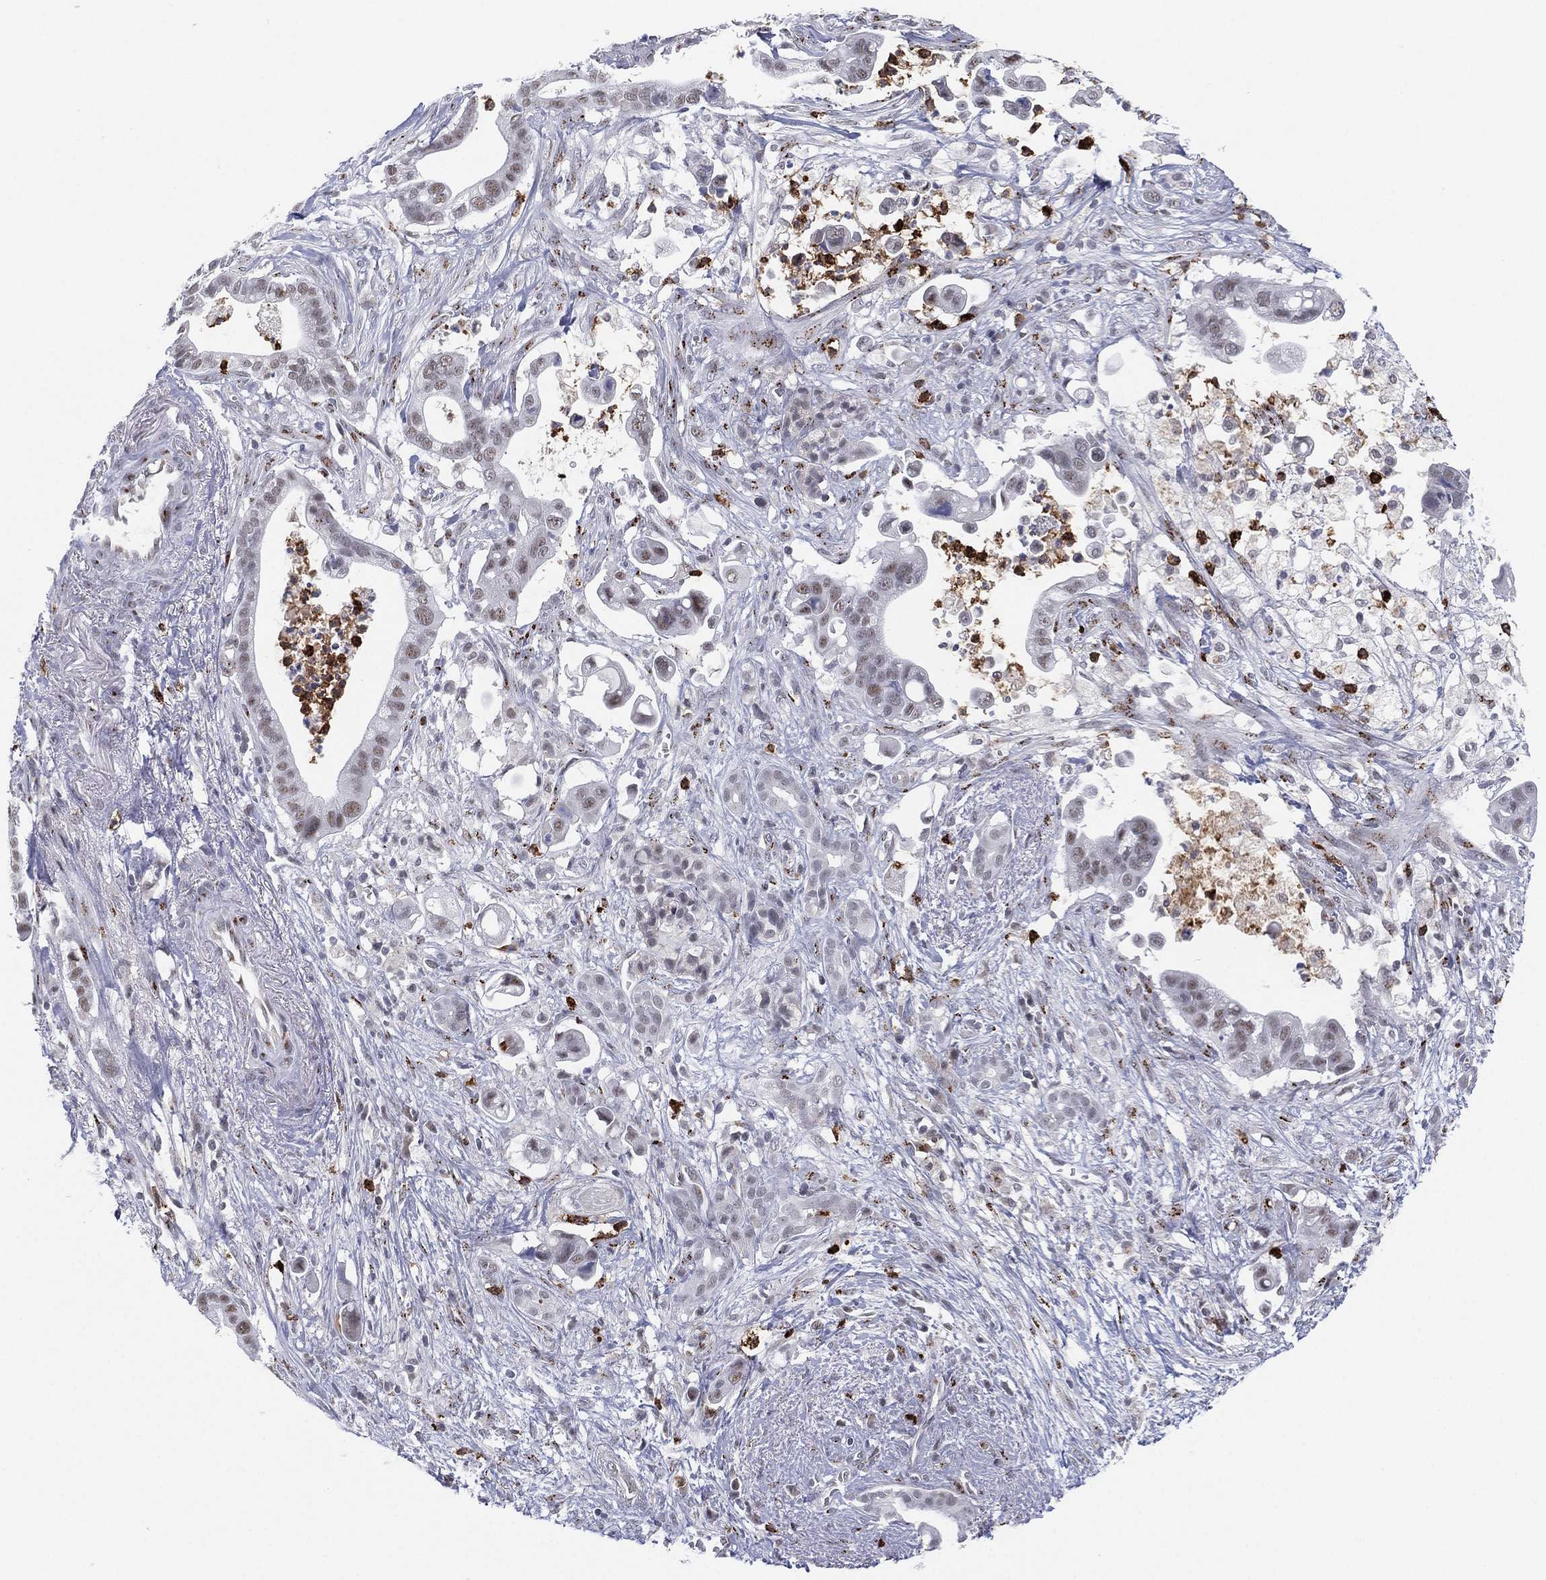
{"staining": {"intensity": "negative", "quantity": "none", "location": "none"}, "tissue": "pancreatic cancer", "cell_type": "Tumor cells", "image_type": "cancer", "snomed": [{"axis": "morphology", "description": "Adenocarcinoma, NOS"}, {"axis": "topography", "description": "Pancreas"}], "caption": "A histopathology image of adenocarcinoma (pancreatic) stained for a protein displays no brown staining in tumor cells. (Stains: DAB (3,3'-diaminobenzidine) immunohistochemistry with hematoxylin counter stain, Microscopy: brightfield microscopy at high magnification).", "gene": "CD177", "patient": {"sex": "male", "age": 61}}